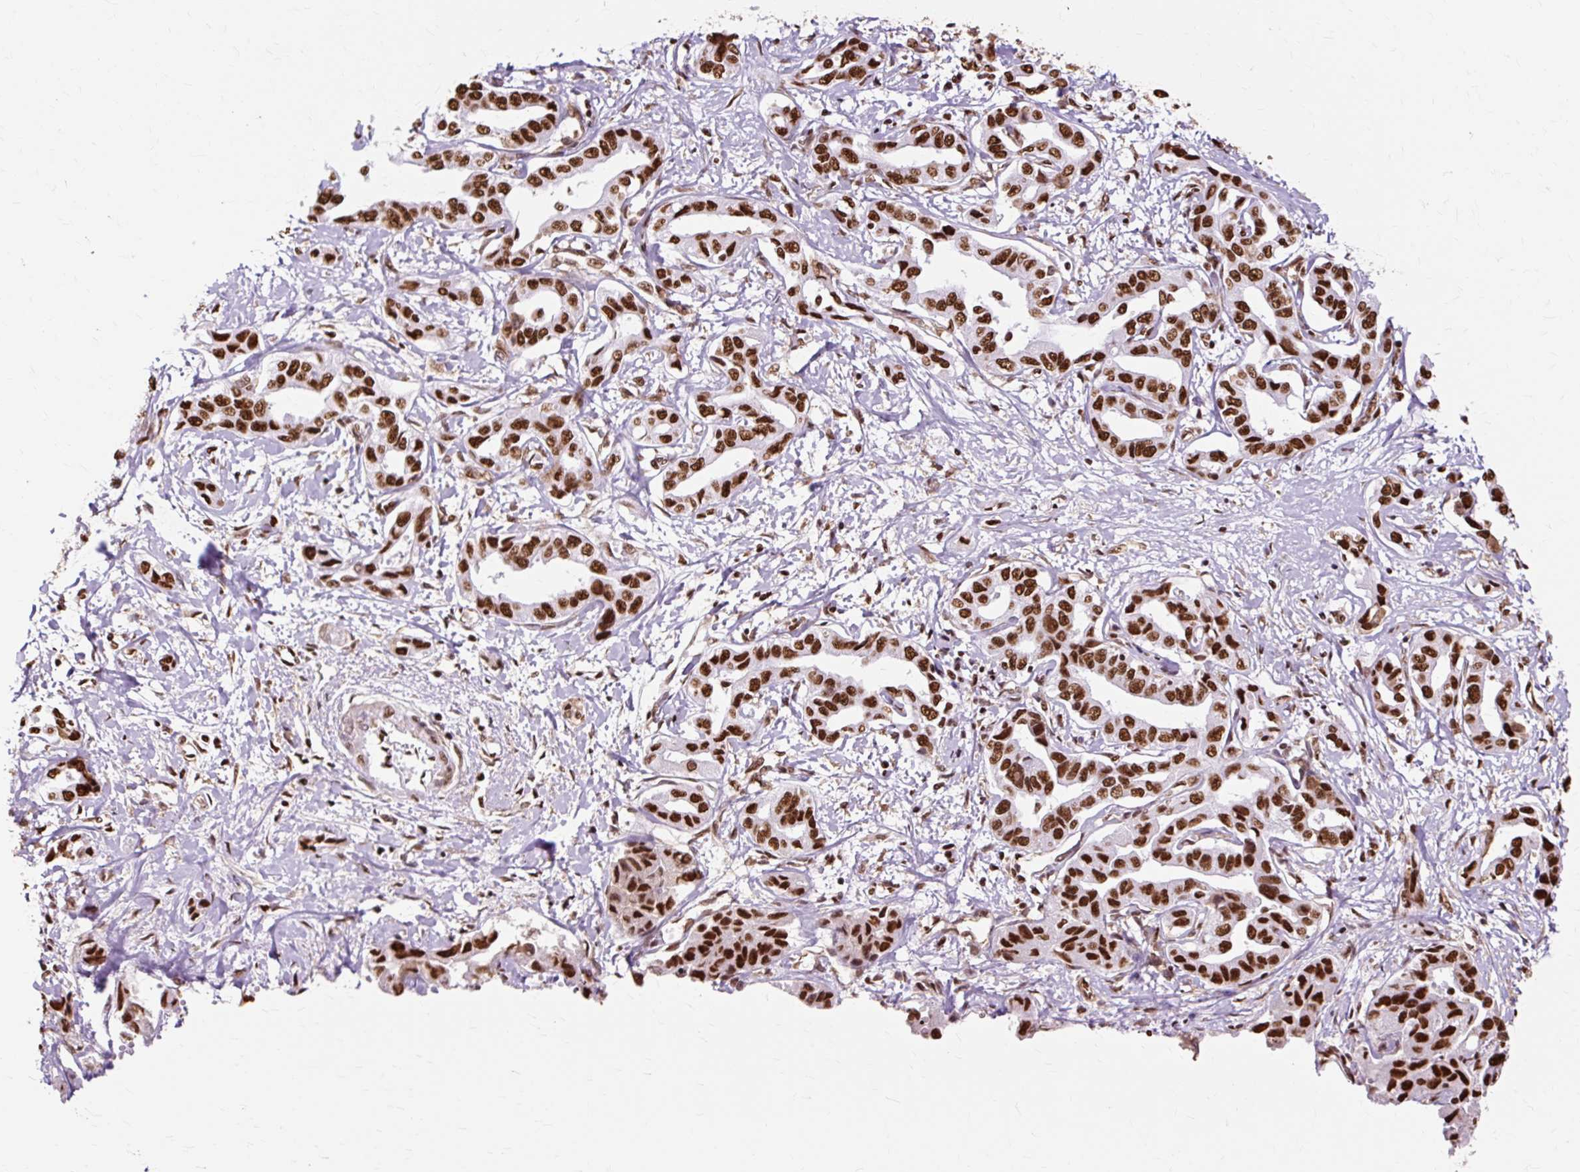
{"staining": {"intensity": "strong", "quantity": ">75%", "location": "nuclear"}, "tissue": "liver cancer", "cell_type": "Tumor cells", "image_type": "cancer", "snomed": [{"axis": "morphology", "description": "Cholangiocarcinoma"}, {"axis": "topography", "description": "Liver"}], "caption": "Liver cholangiocarcinoma stained with DAB IHC displays high levels of strong nuclear positivity in about >75% of tumor cells.", "gene": "XRCC6", "patient": {"sex": "male", "age": 59}}